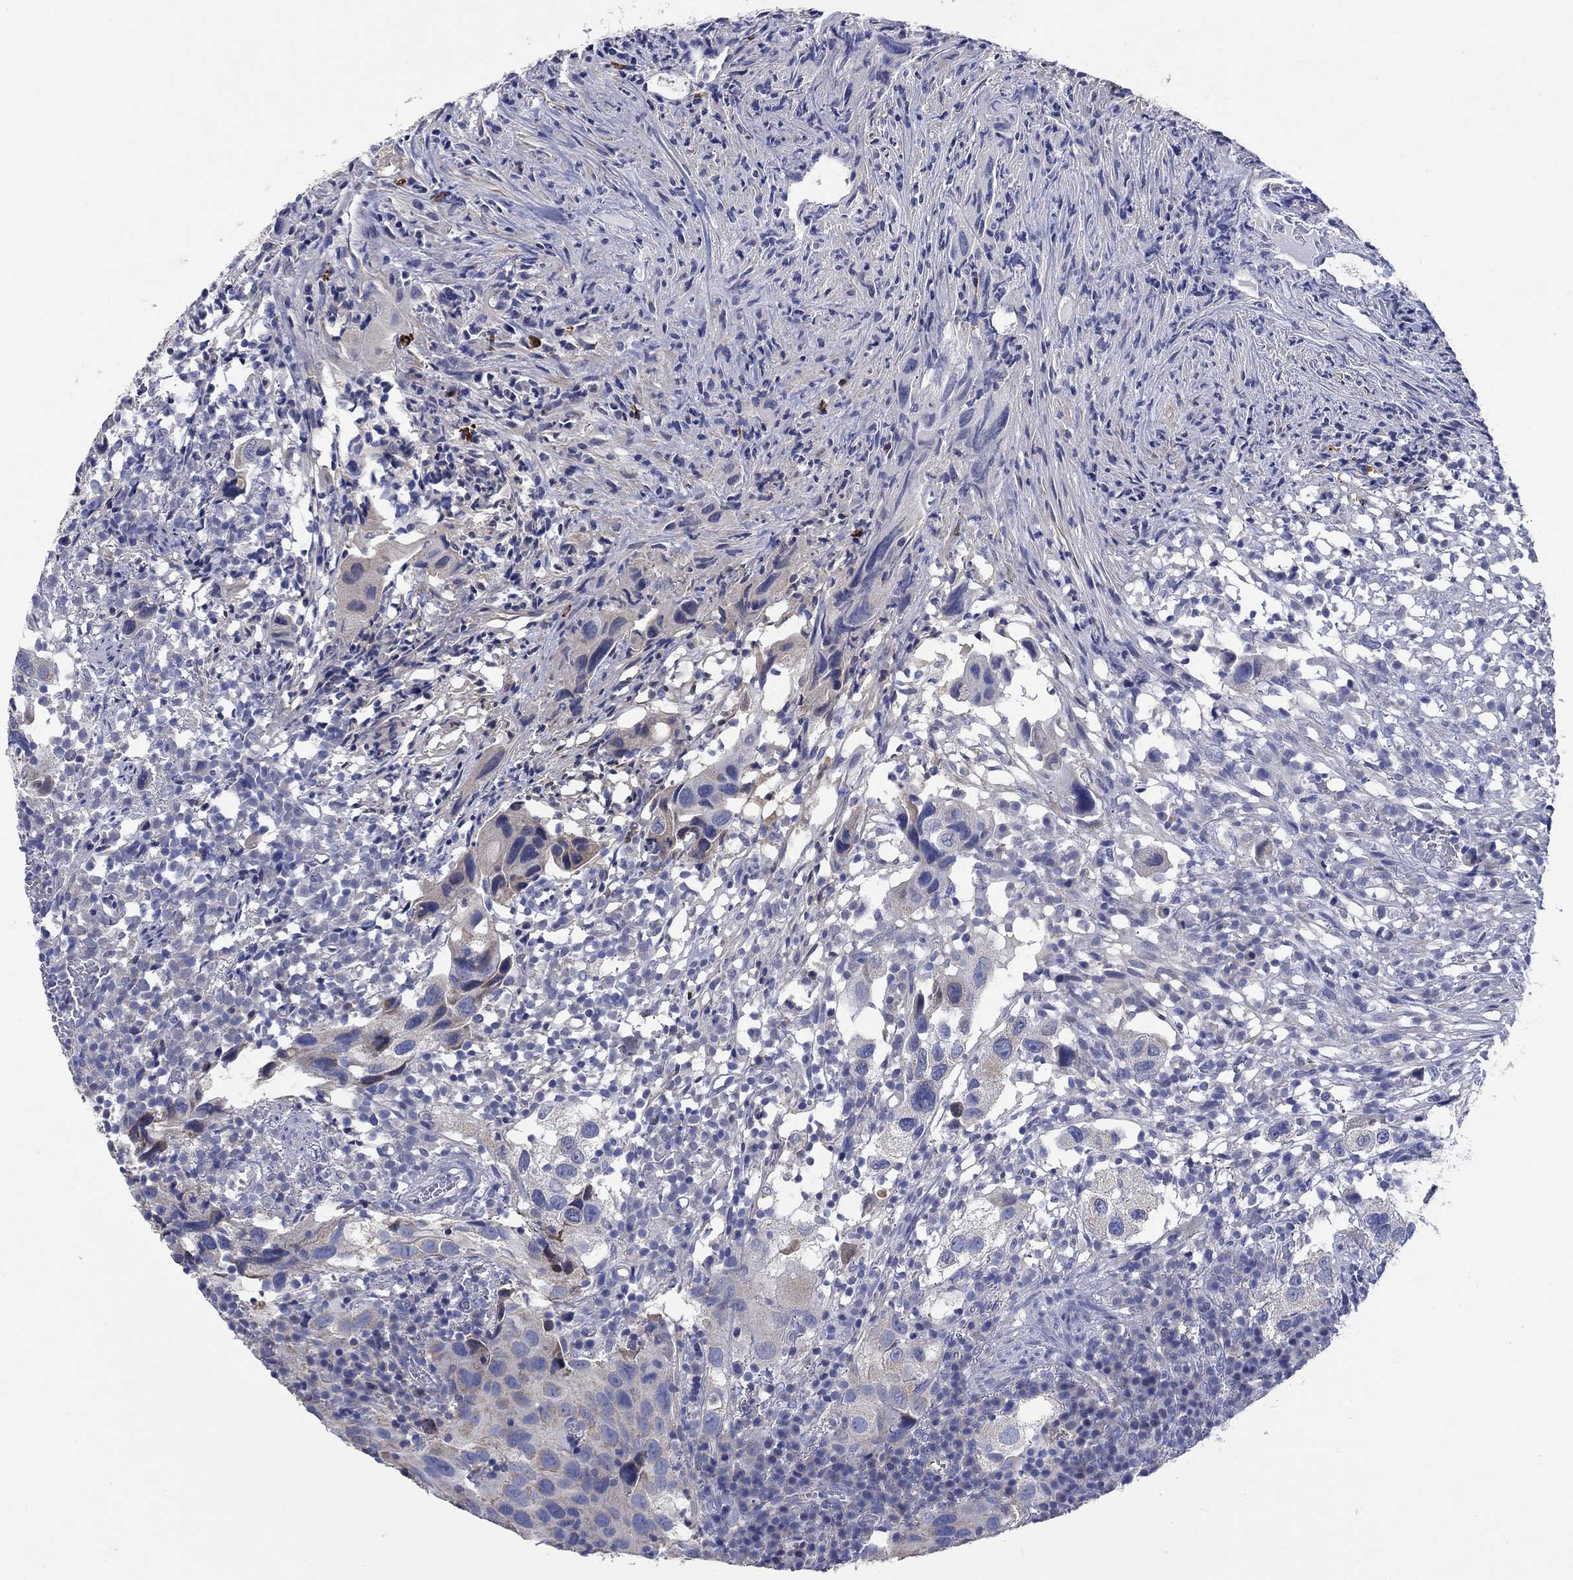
{"staining": {"intensity": "weak", "quantity": "<25%", "location": "cytoplasmic/membranous"}, "tissue": "urothelial cancer", "cell_type": "Tumor cells", "image_type": "cancer", "snomed": [{"axis": "morphology", "description": "Urothelial carcinoma, High grade"}, {"axis": "topography", "description": "Urinary bladder"}], "caption": "Photomicrograph shows no protein staining in tumor cells of urothelial cancer tissue.", "gene": "CLVS1", "patient": {"sex": "male", "age": 79}}